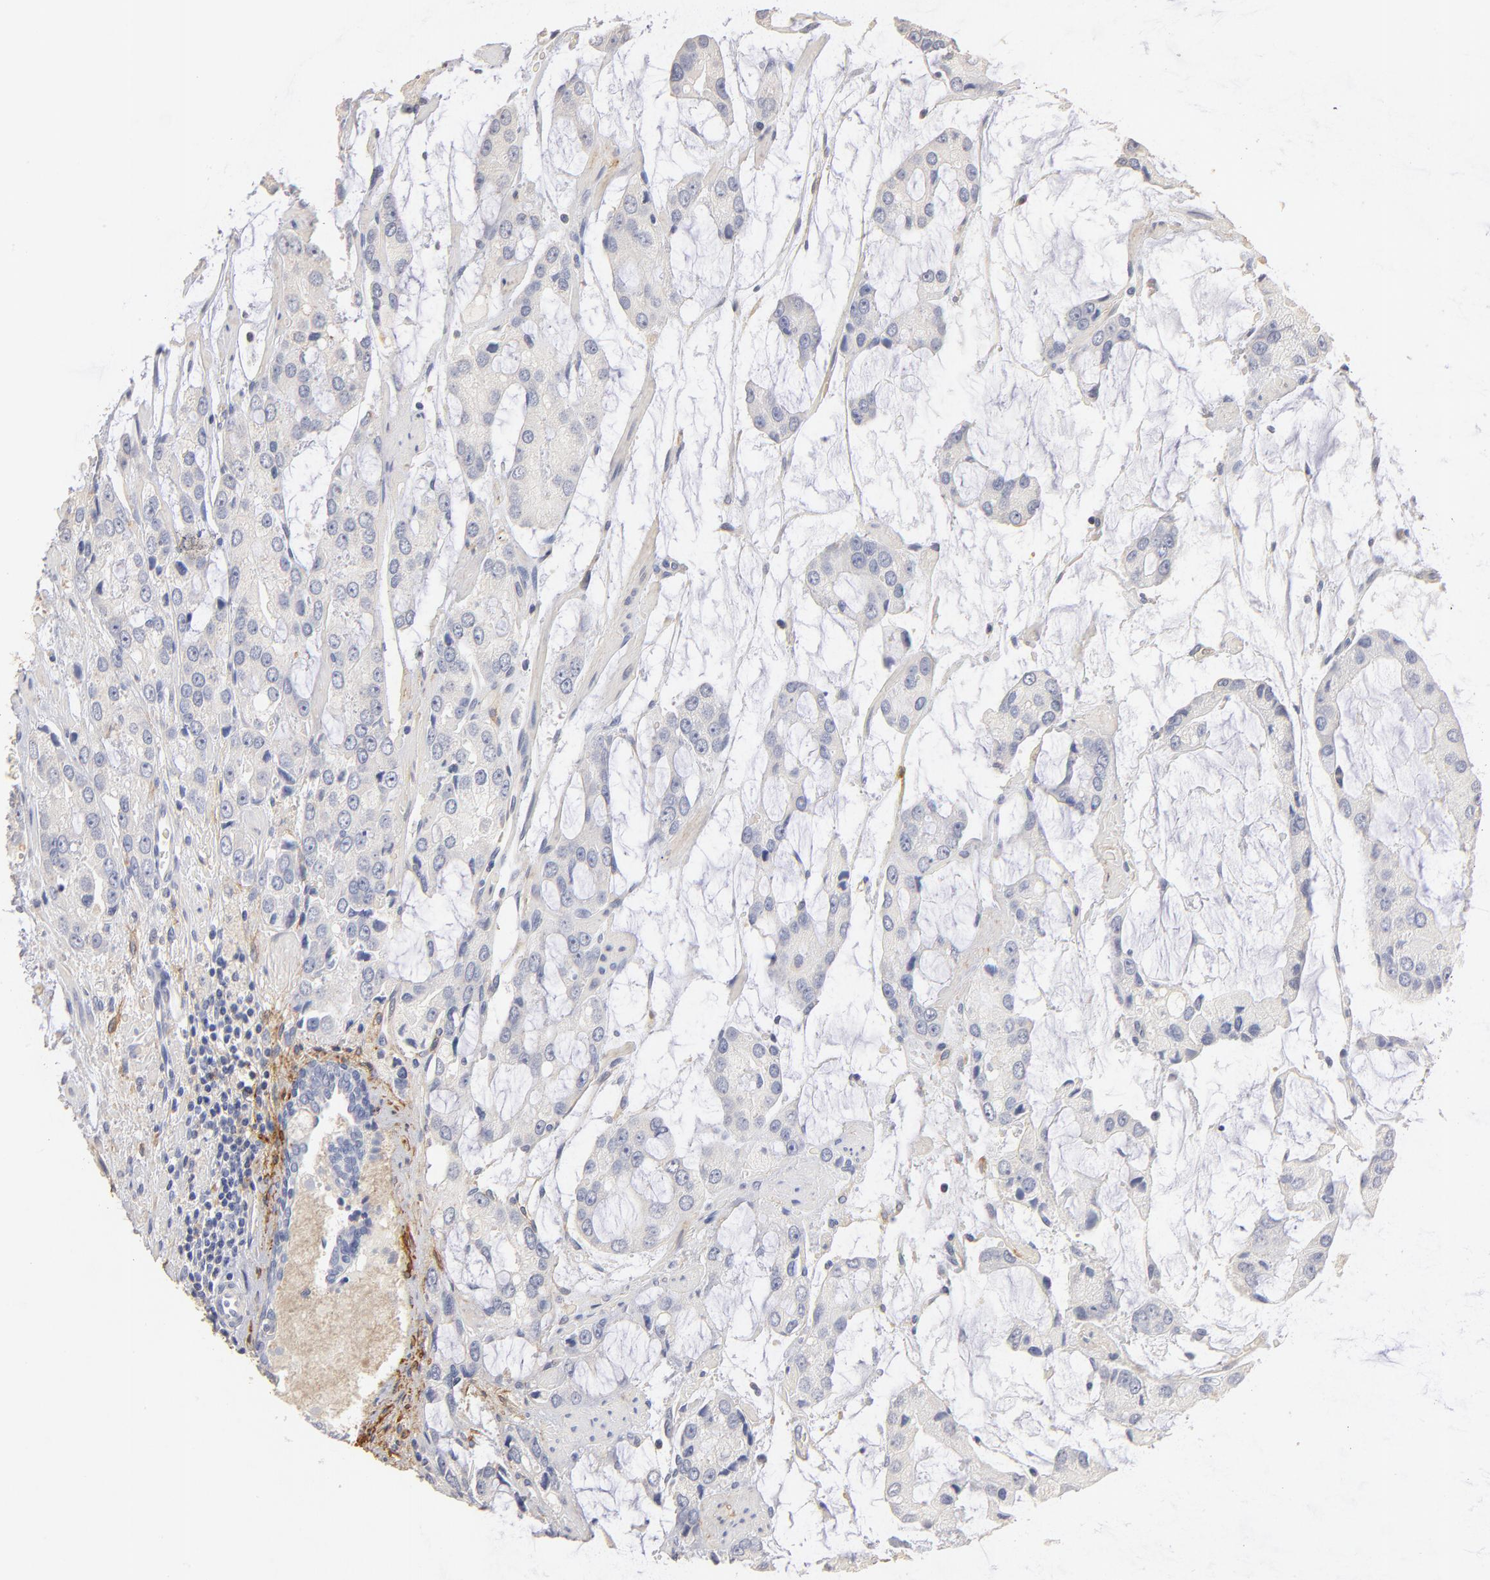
{"staining": {"intensity": "negative", "quantity": "none", "location": "none"}, "tissue": "prostate cancer", "cell_type": "Tumor cells", "image_type": "cancer", "snomed": [{"axis": "morphology", "description": "Adenocarcinoma, High grade"}, {"axis": "topography", "description": "Prostate"}], "caption": "DAB immunohistochemical staining of human prostate high-grade adenocarcinoma exhibits no significant staining in tumor cells.", "gene": "ITGA8", "patient": {"sex": "male", "age": 67}}